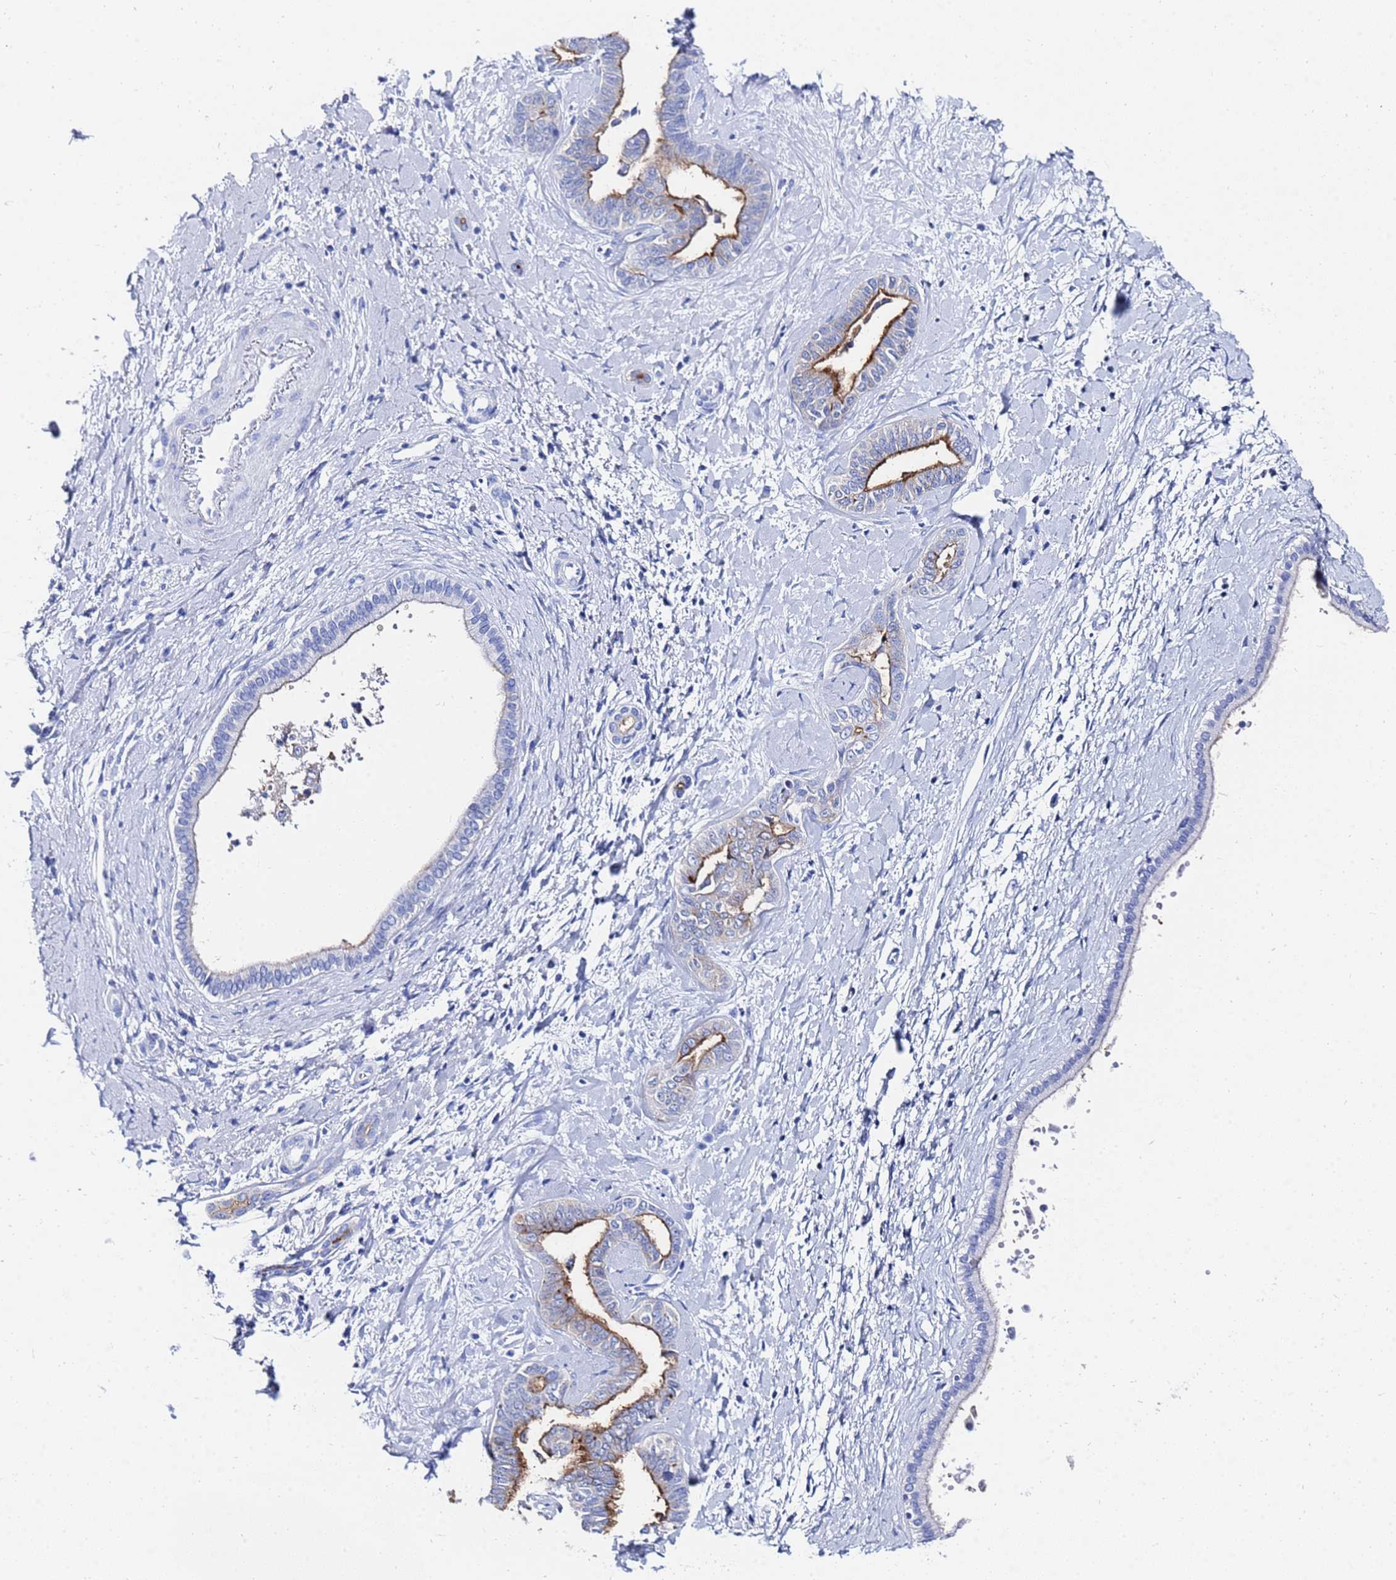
{"staining": {"intensity": "strong", "quantity": "25%-75%", "location": "cytoplasmic/membranous"}, "tissue": "liver cancer", "cell_type": "Tumor cells", "image_type": "cancer", "snomed": [{"axis": "morphology", "description": "Cholangiocarcinoma"}, {"axis": "topography", "description": "Liver"}], "caption": "This histopathology image exhibits liver cholangiocarcinoma stained with IHC to label a protein in brown. The cytoplasmic/membranous of tumor cells show strong positivity for the protein. Nuclei are counter-stained blue.", "gene": "GGT1", "patient": {"sex": "female", "age": 77}}